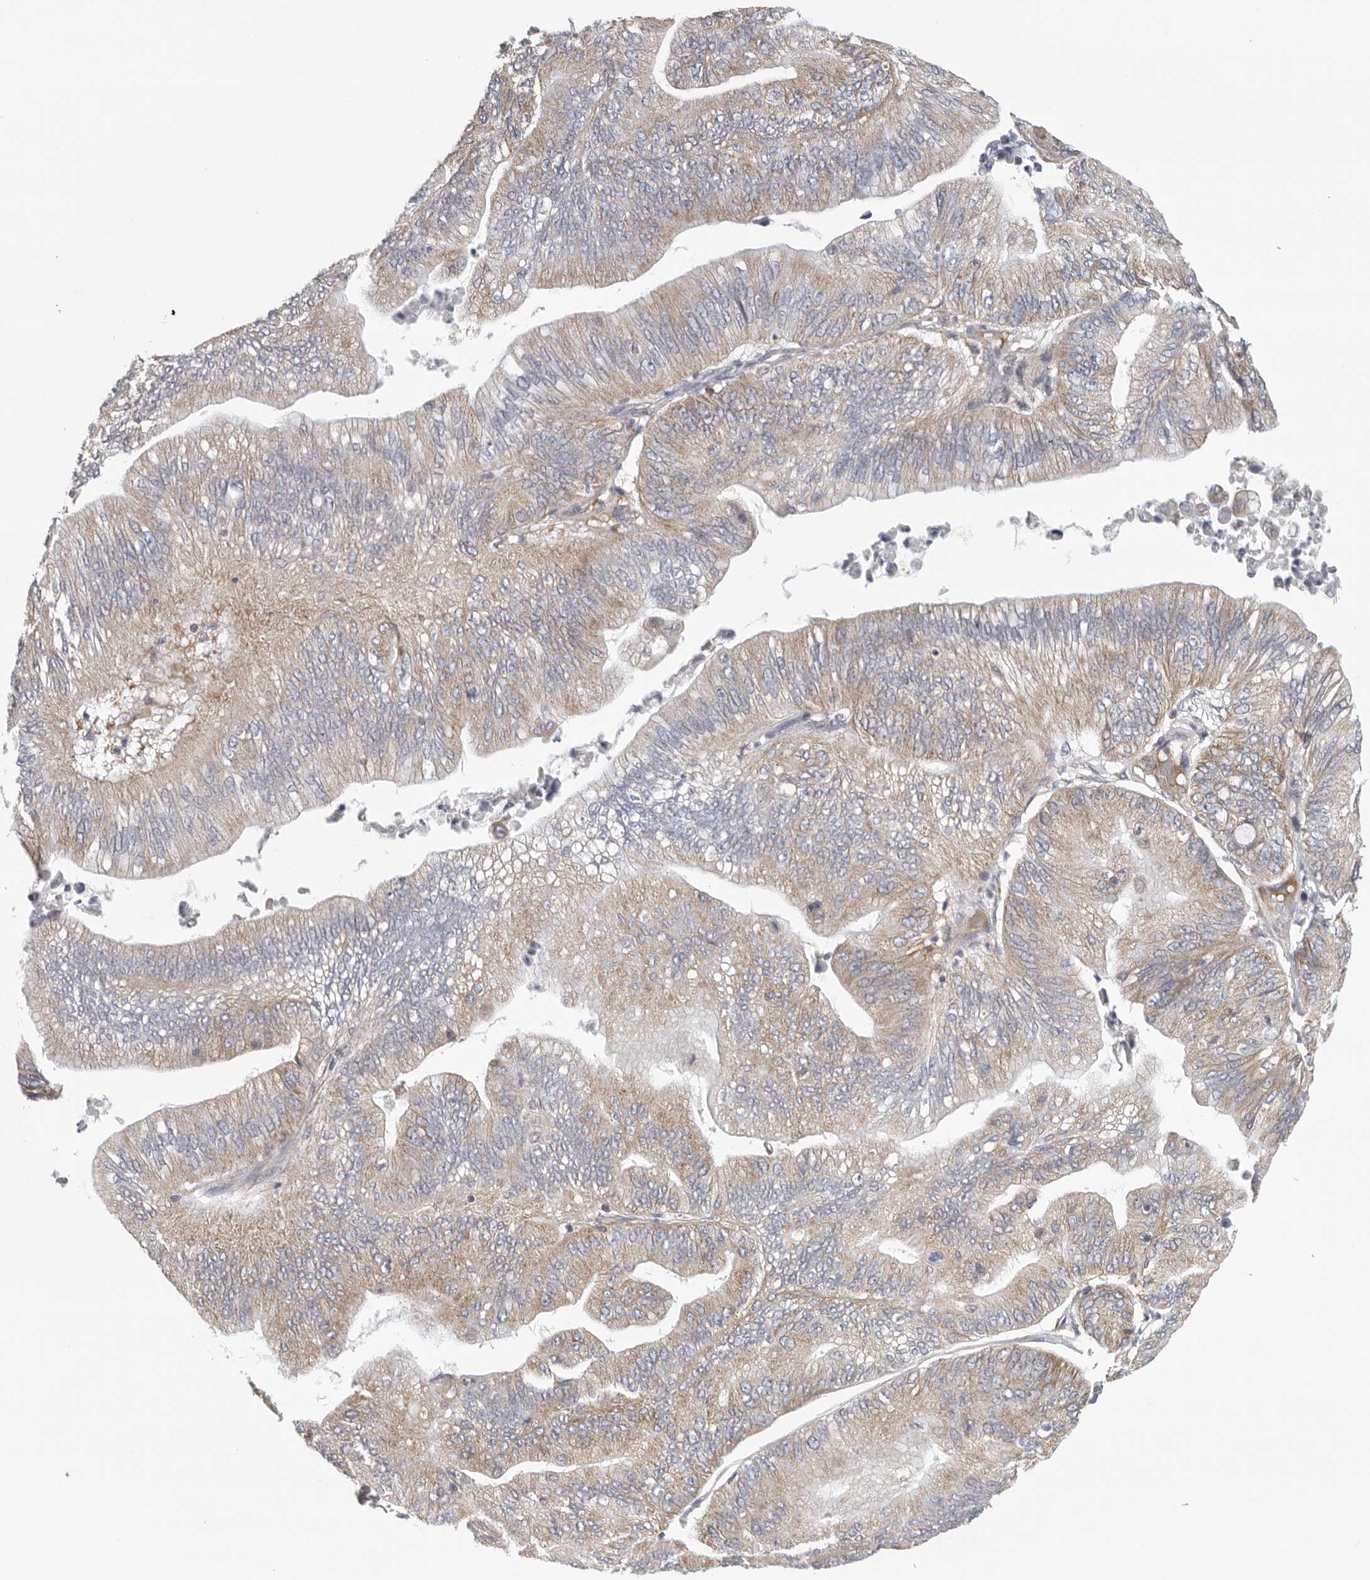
{"staining": {"intensity": "weak", "quantity": ">75%", "location": "cytoplasmic/membranous"}, "tissue": "ovarian cancer", "cell_type": "Tumor cells", "image_type": "cancer", "snomed": [{"axis": "morphology", "description": "Cystadenocarcinoma, mucinous, NOS"}, {"axis": "topography", "description": "Ovary"}], "caption": "IHC of human ovarian cancer demonstrates low levels of weak cytoplasmic/membranous staining in about >75% of tumor cells. (IHC, brightfield microscopy, high magnification).", "gene": "FKBP8", "patient": {"sex": "female", "age": 61}}